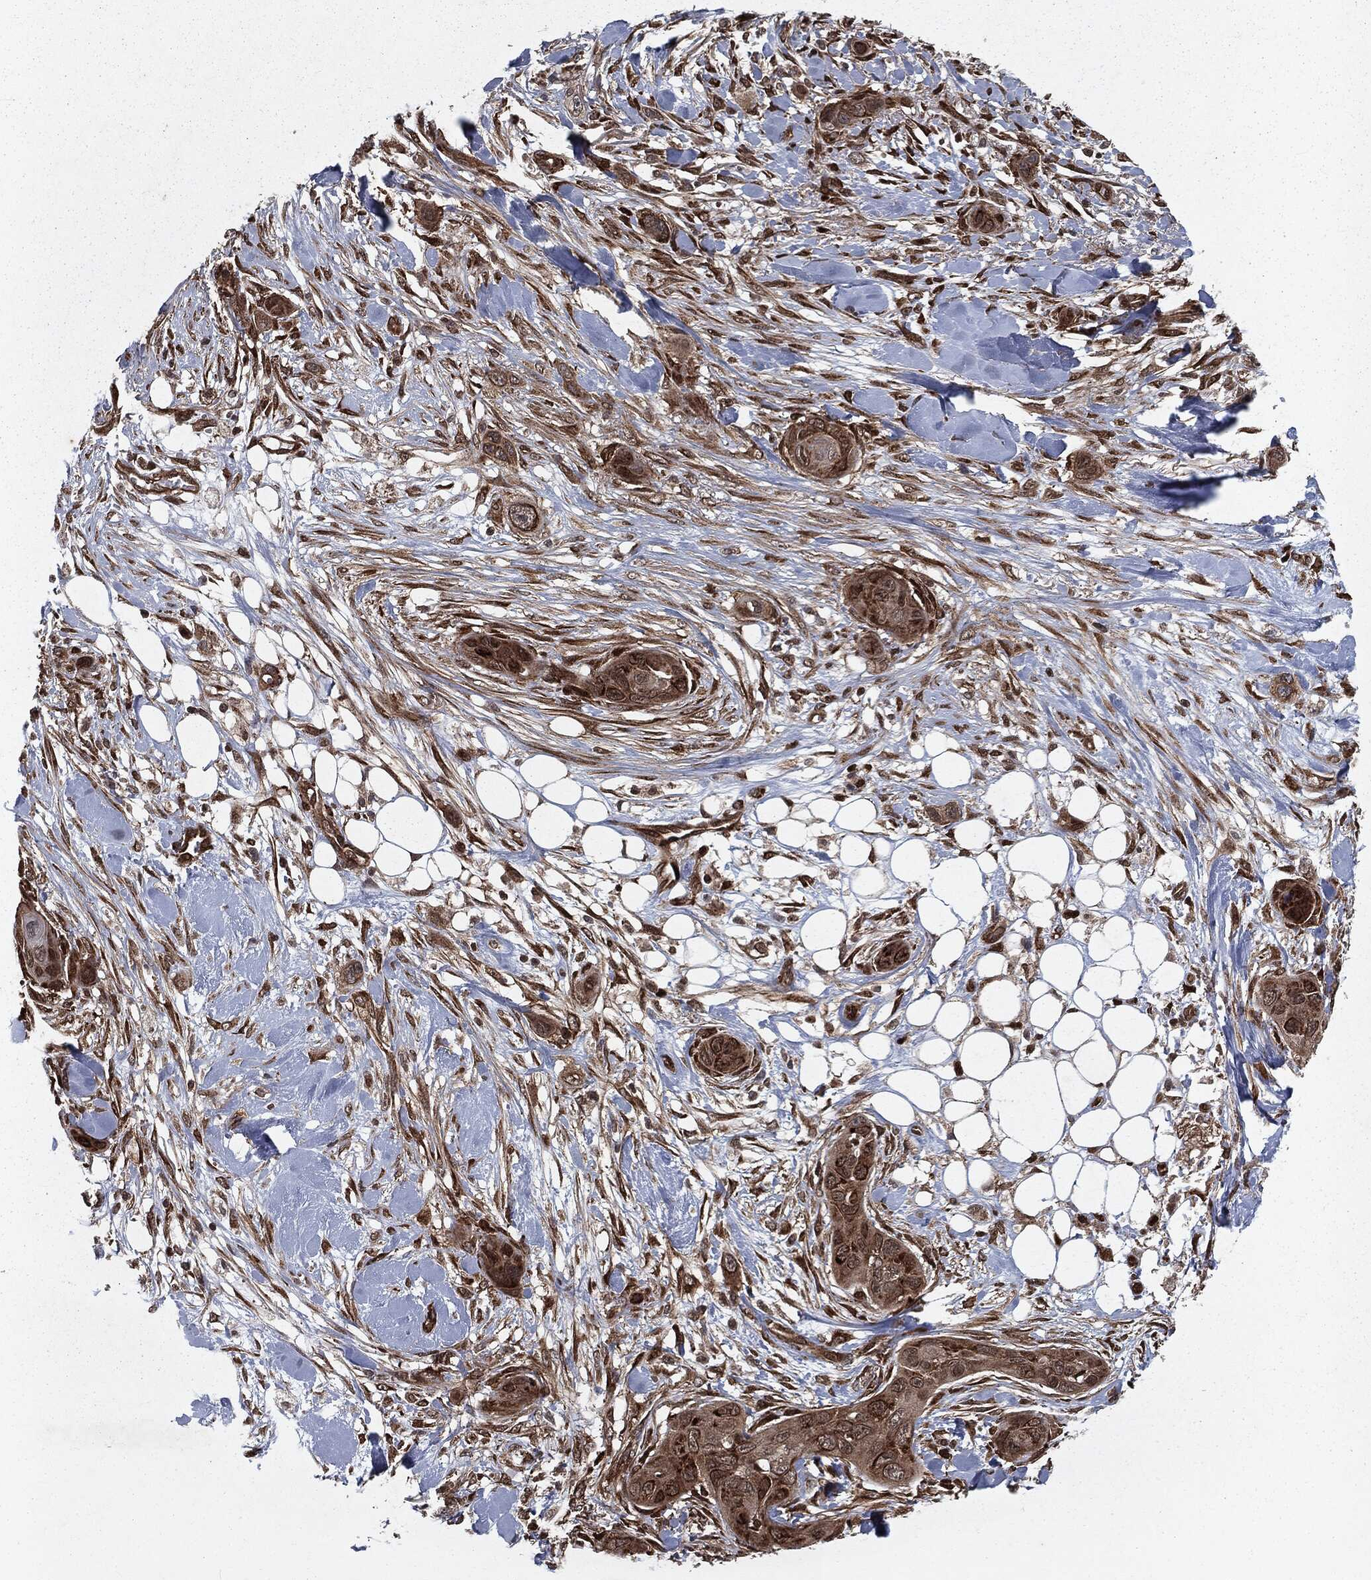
{"staining": {"intensity": "moderate", "quantity": ">75%", "location": "cytoplasmic/membranous"}, "tissue": "skin cancer", "cell_type": "Tumor cells", "image_type": "cancer", "snomed": [{"axis": "morphology", "description": "Squamous cell carcinoma, NOS"}, {"axis": "topography", "description": "Skin"}], "caption": "Protein staining of skin cancer tissue exhibits moderate cytoplasmic/membranous staining in approximately >75% of tumor cells.", "gene": "RANBP9", "patient": {"sex": "male", "age": 78}}